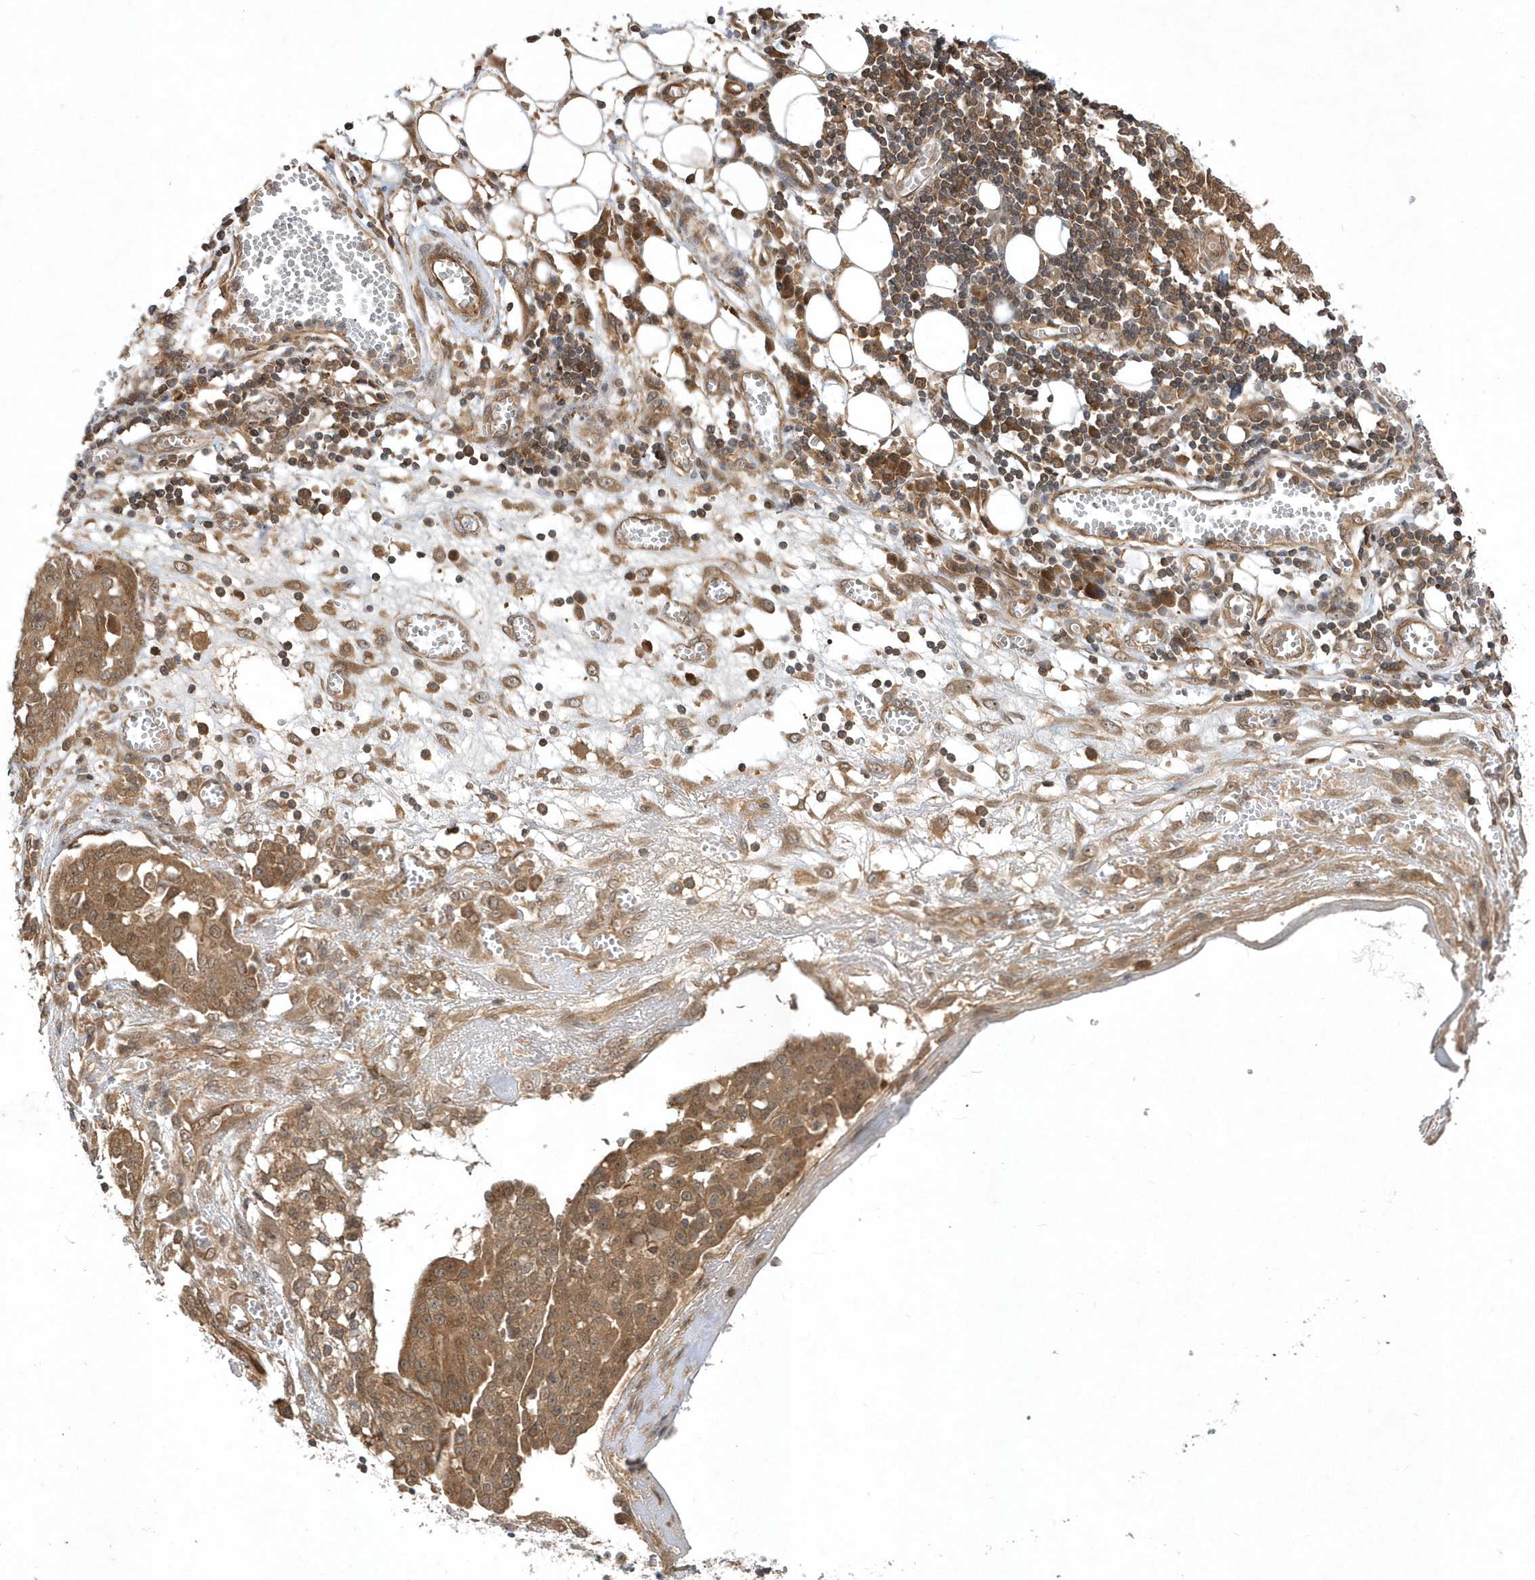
{"staining": {"intensity": "moderate", "quantity": ">75%", "location": "cytoplasmic/membranous,nuclear"}, "tissue": "ovarian cancer", "cell_type": "Tumor cells", "image_type": "cancer", "snomed": [{"axis": "morphology", "description": "Cystadenocarcinoma, serous, NOS"}, {"axis": "topography", "description": "Soft tissue"}, {"axis": "topography", "description": "Ovary"}], "caption": "Immunohistochemistry of ovarian cancer demonstrates medium levels of moderate cytoplasmic/membranous and nuclear positivity in about >75% of tumor cells.", "gene": "GFM2", "patient": {"sex": "female", "age": 57}}